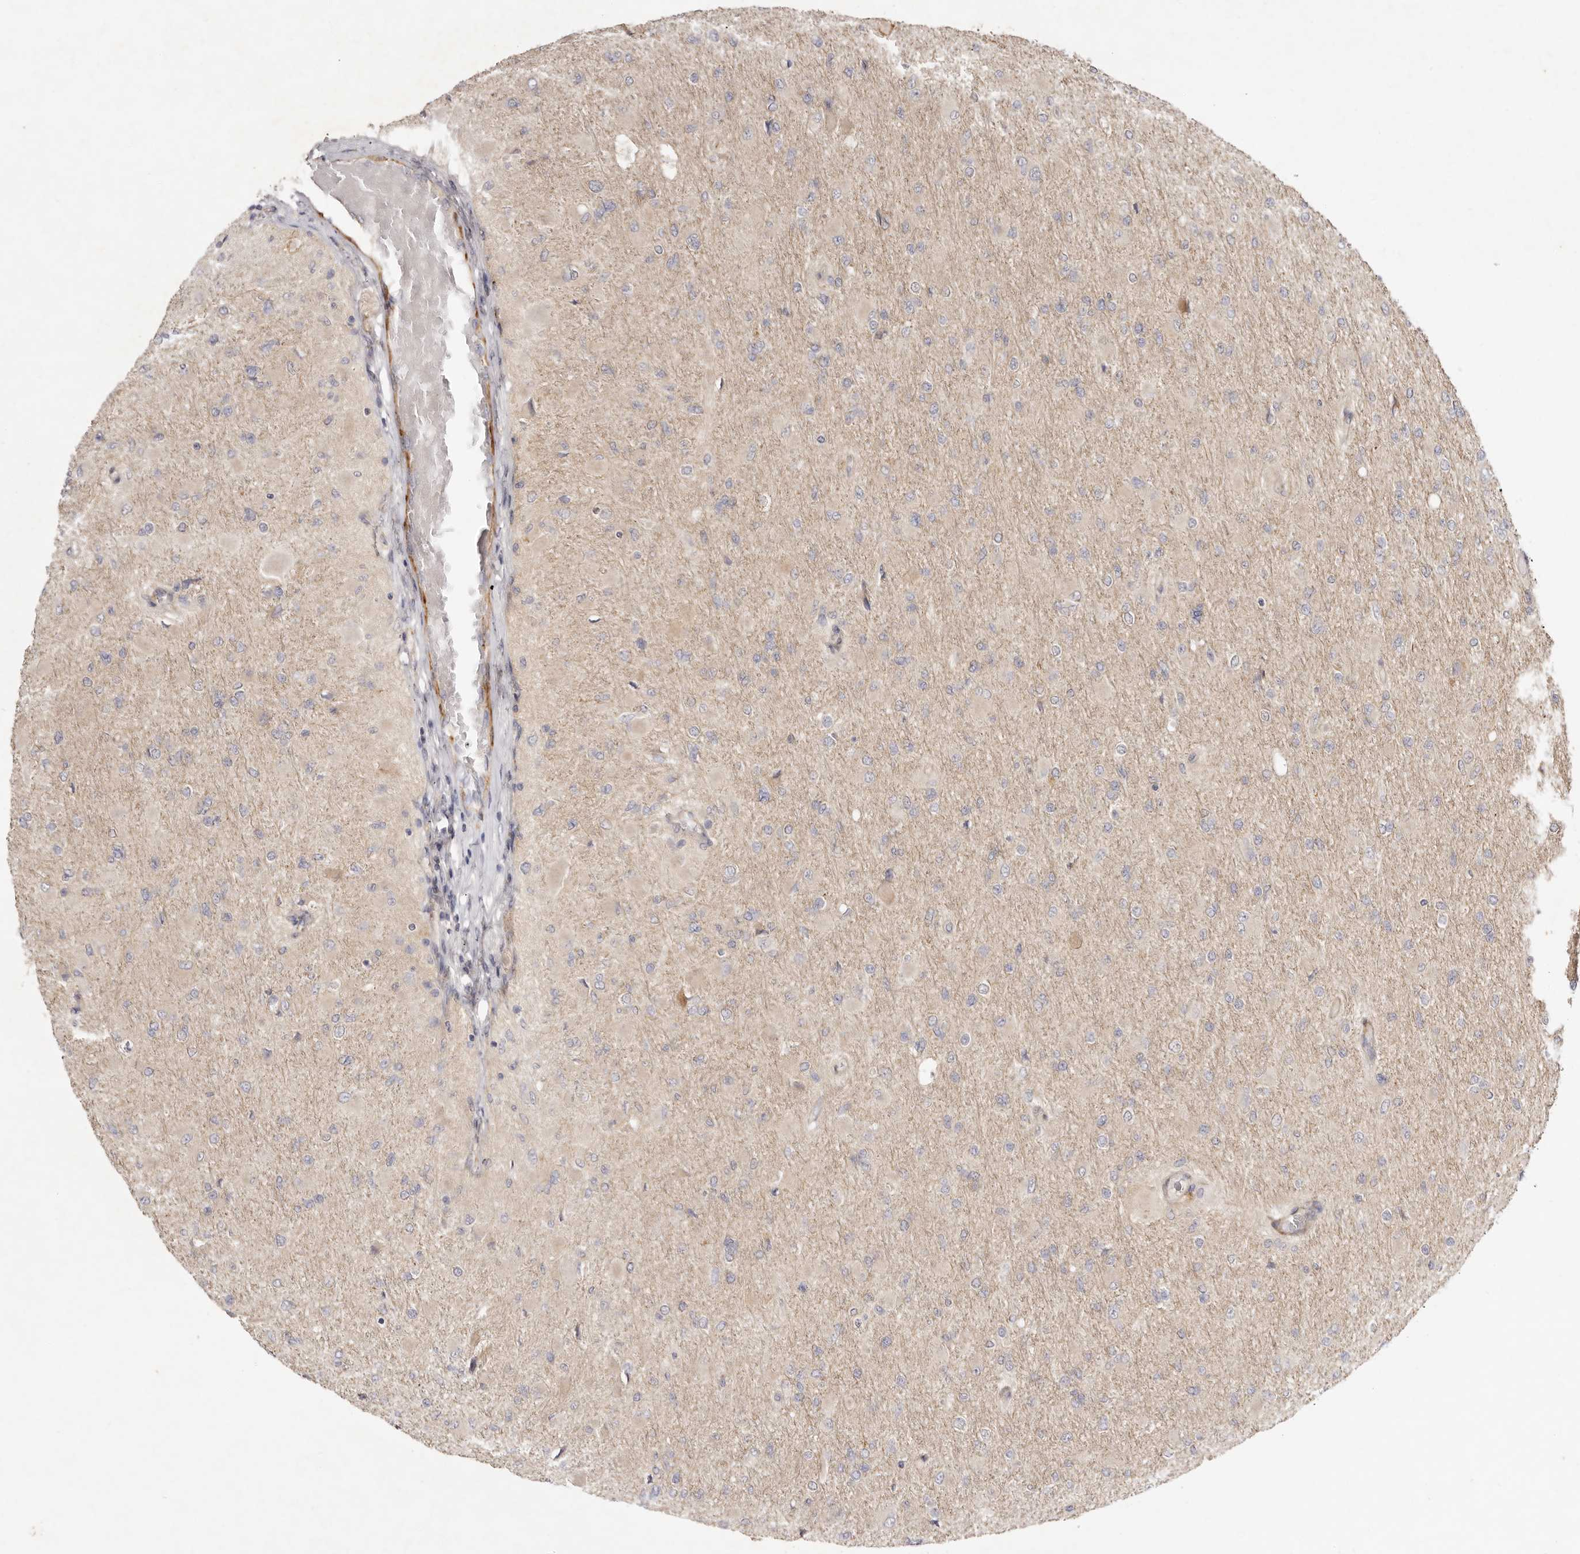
{"staining": {"intensity": "negative", "quantity": "none", "location": "none"}, "tissue": "glioma", "cell_type": "Tumor cells", "image_type": "cancer", "snomed": [{"axis": "morphology", "description": "Glioma, malignant, High grade"}, {"axis": "topography", "description": "Cerebral cortex"}], "caption": "Histopathology image shows no significant protein staining in tumor cells of glioma.", "gene": "ADAMTS9", "patient": {"sex": "female", "age": 36}}